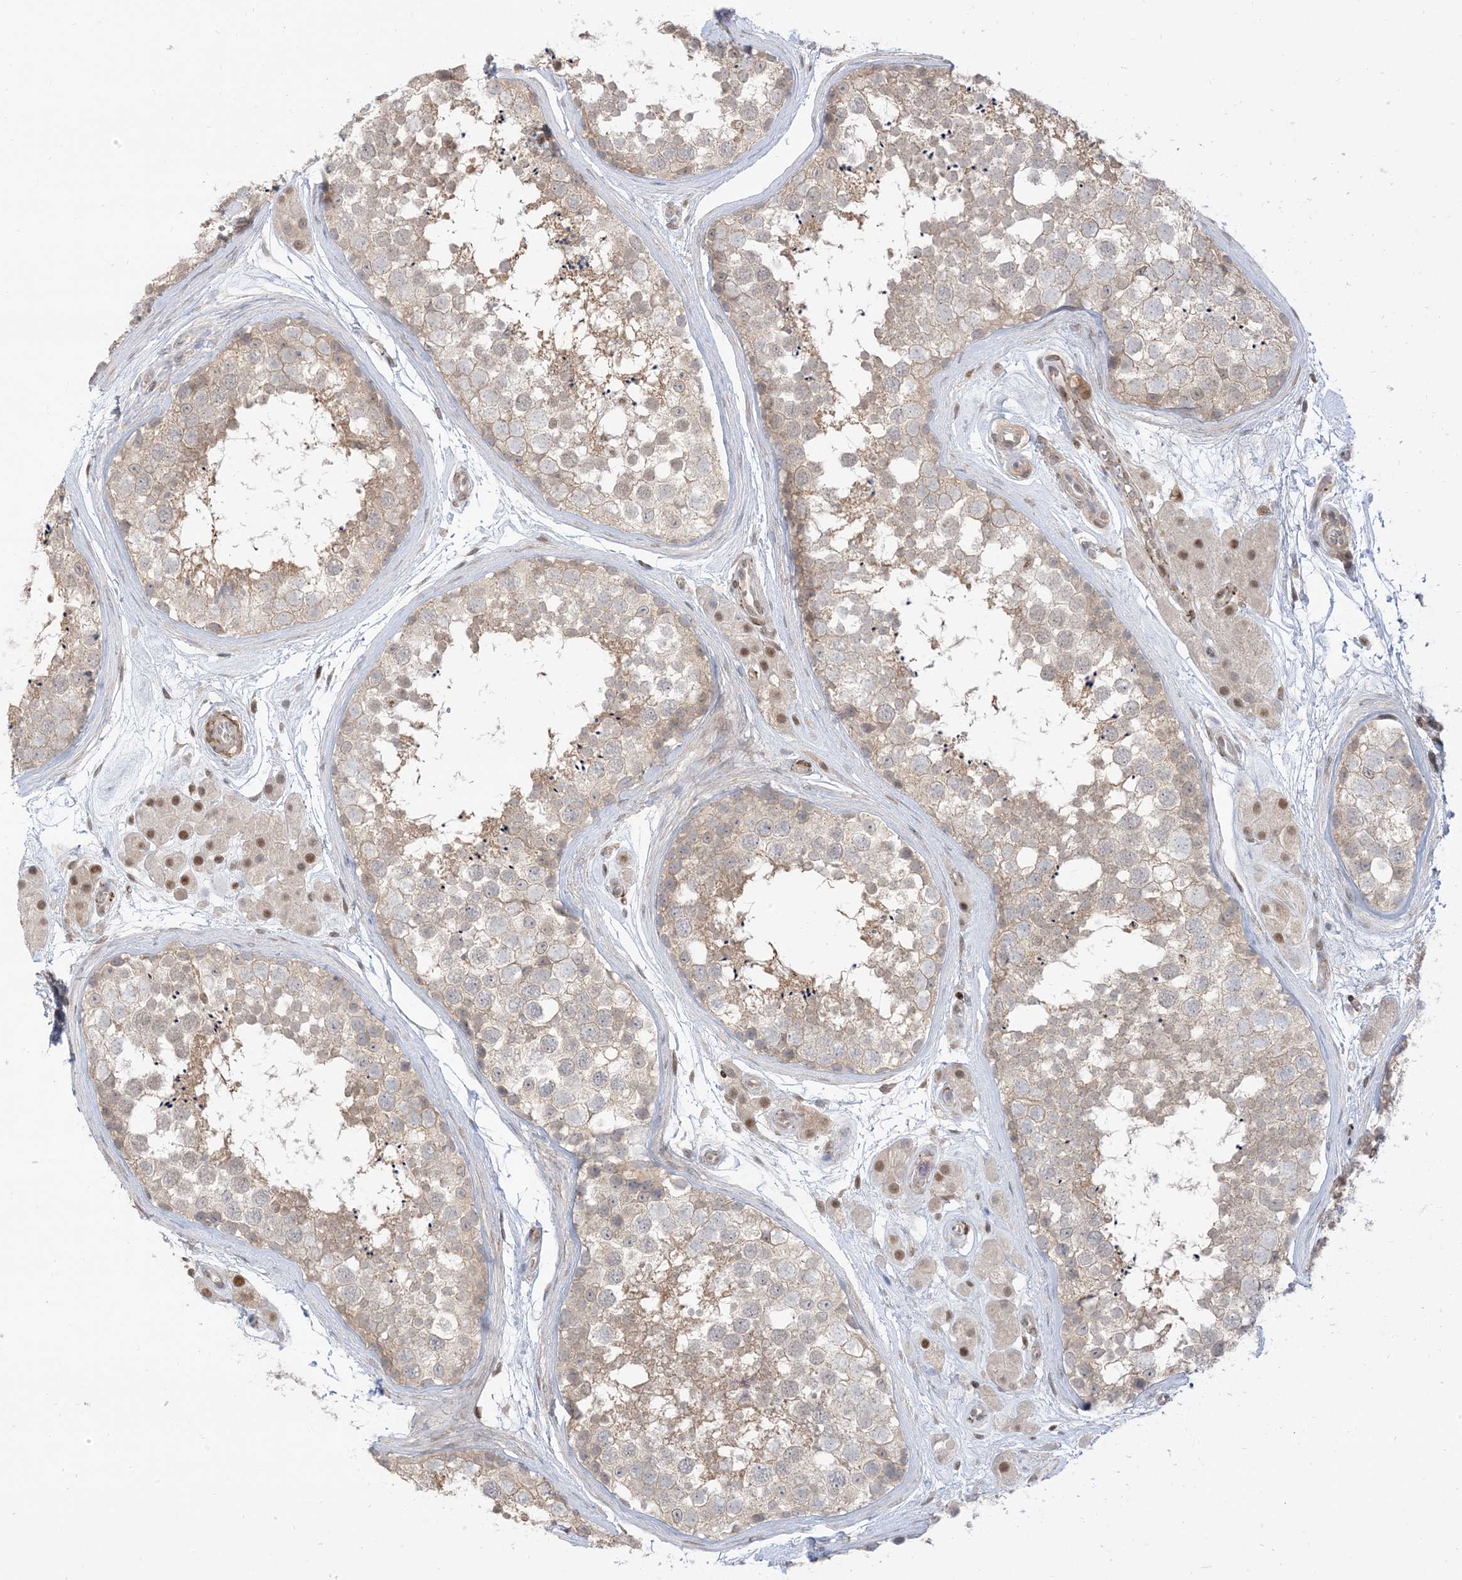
{"staining": {"intensity": "weak", "quantity": "25%-75%", "location": "cytoplasmic/membranous"}, "tissue": "testis", "cell_type": "Cells in seminiferous ducts", "image_type": "normal", "snomed": [{"axis": "morphology", "description": "Normal tissue, NOS"}, {"axis": "topography", "description": "Testis"}], "caption": "Immunohistochemistry of benign testis reveals low levels of weak cytoplasmic/membranous positivity in approximately 25%-75% of cells in seminiferous ducts. Immunohistochemistry (ihc) stains the protein of interest in brown and the nuclei are stained blue.", "gene": "RIN1", "patient": {"sex": "male", "age": 56}}